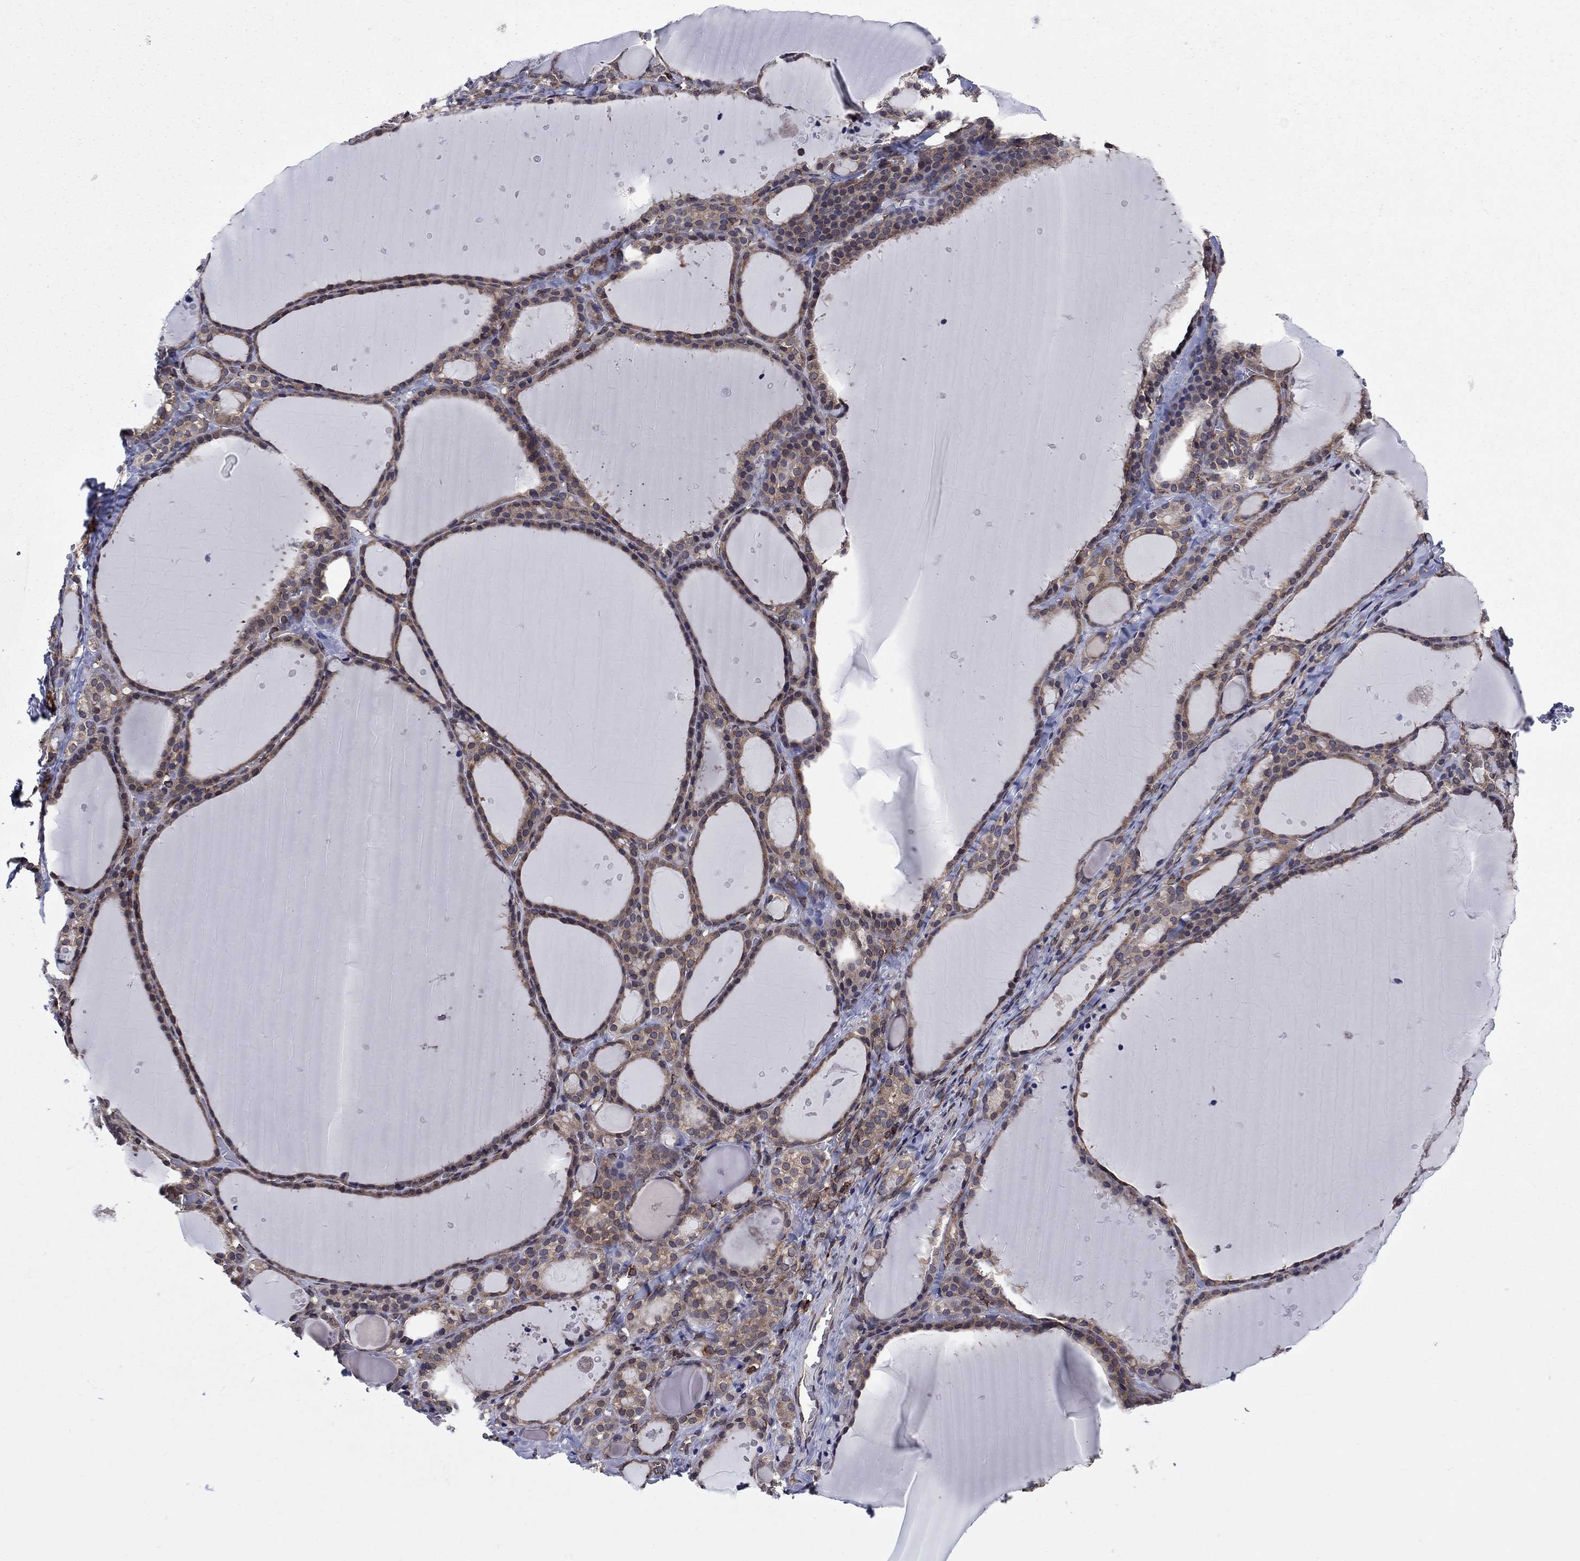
{"staining": {"intensity": "moderate", "quantity": ">75%", "location": "cytoplasmic/membranous"}, "tissue": "thyroid gland", "cell_type": "Glandular cells", "image_type": "normal", "snomed": [{"axis": "morphology", "description": "Normal tissue, NOS"}, {"axis": "topography", "description": "Thyroid gland"}], "caption": "Protein expression analysis of benign human thyroid gland reveals moderate cytoplasmic/membranous positivity in about >75% of glandular cells. The staining was performed using DAB to visualize the protein expression in brown, while the nuclei were stained in blue with hematoxylin (Magnification: 20x).", "gene": "YBX1", "patient": {"sex": "male", "age": 68}}